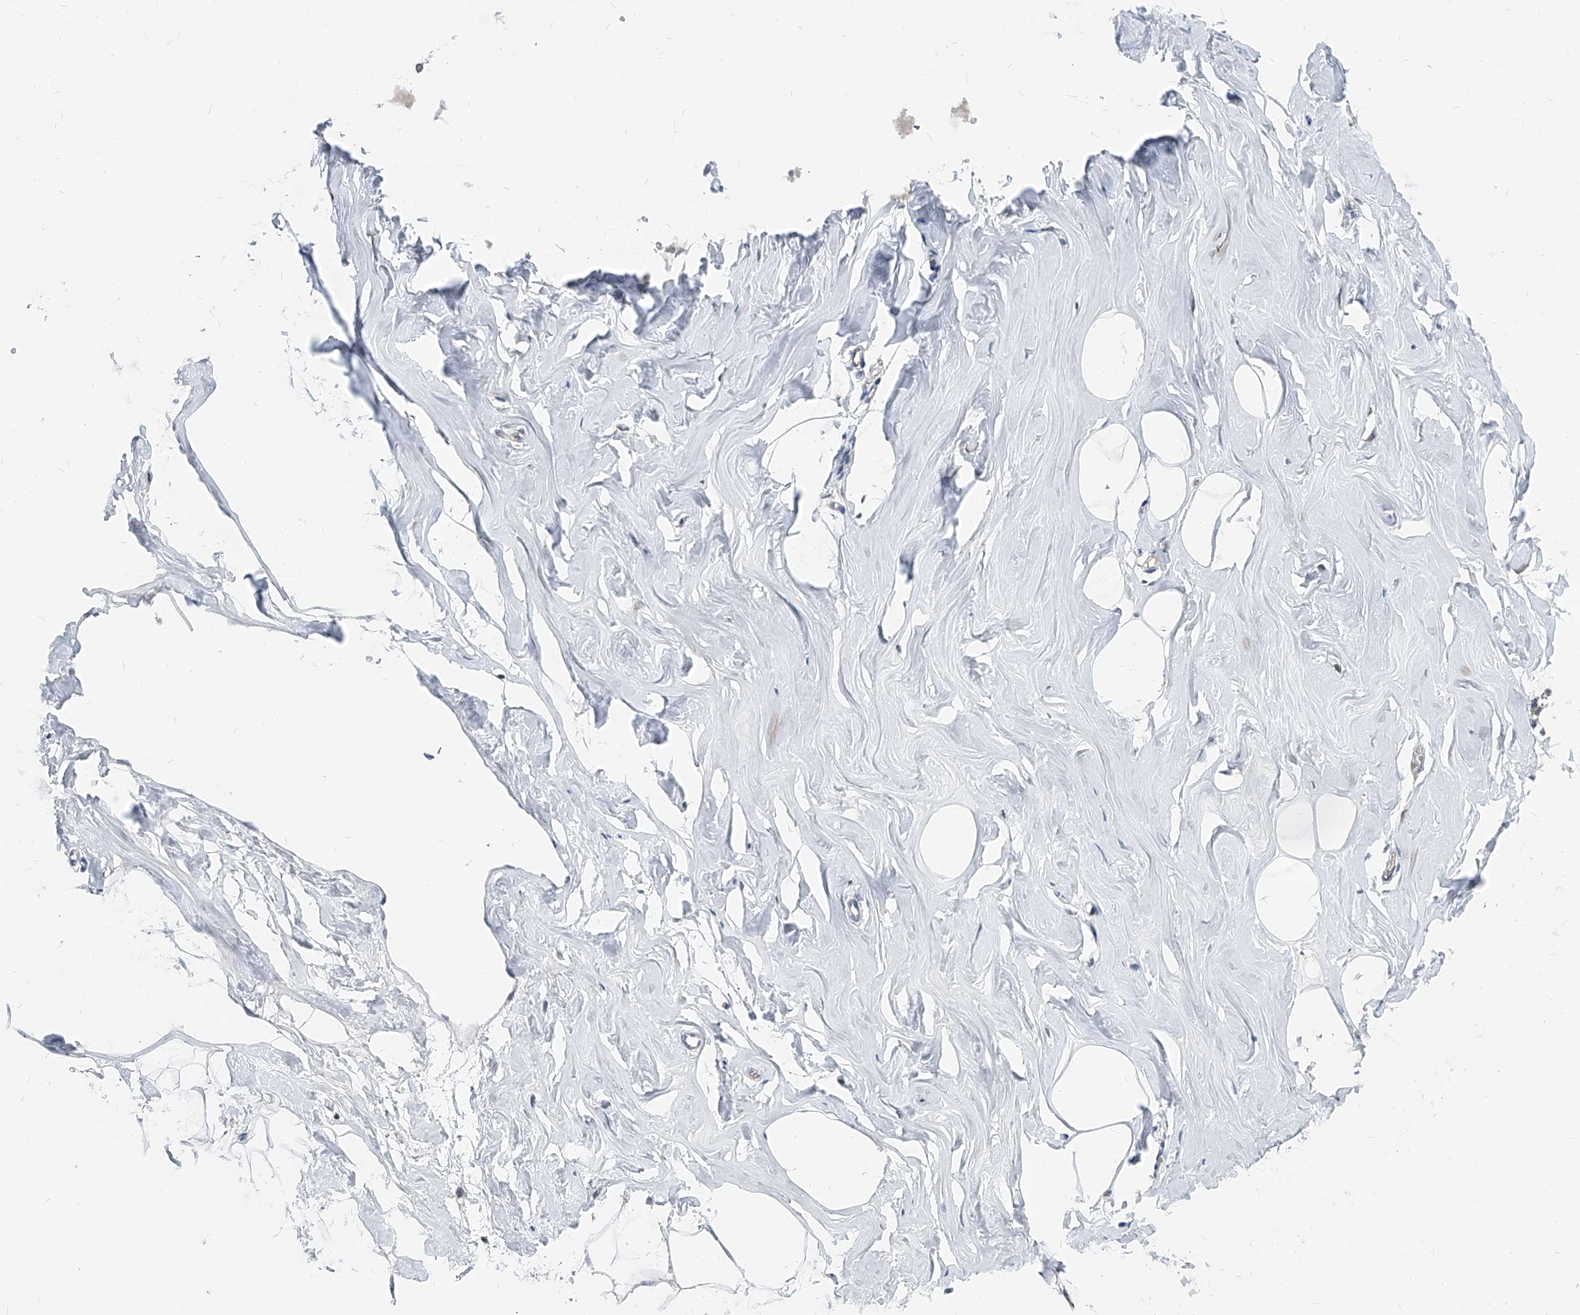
{"staining": {"intensity": "negative", "quantity": "none", "location": "none"}, "tissue": "adipose tissue", "cell_type": "Adipocytes", "image_type": "normal", "snomed": [{"axis": "morphology", "description": "Normal tissue, NOS"}, {"axis": "morphology", "description": "Fibrosis, NOS"}, {"axis": "topography", "description": "Breast"}, {"axis": "topography", "description": "Adipose tissue"}], "caption": "The image shows no staining of adipocytes in unremarkable adipose tissue.", "gene": "AGPS", "patient": {"sex": "female", "age": 39}}